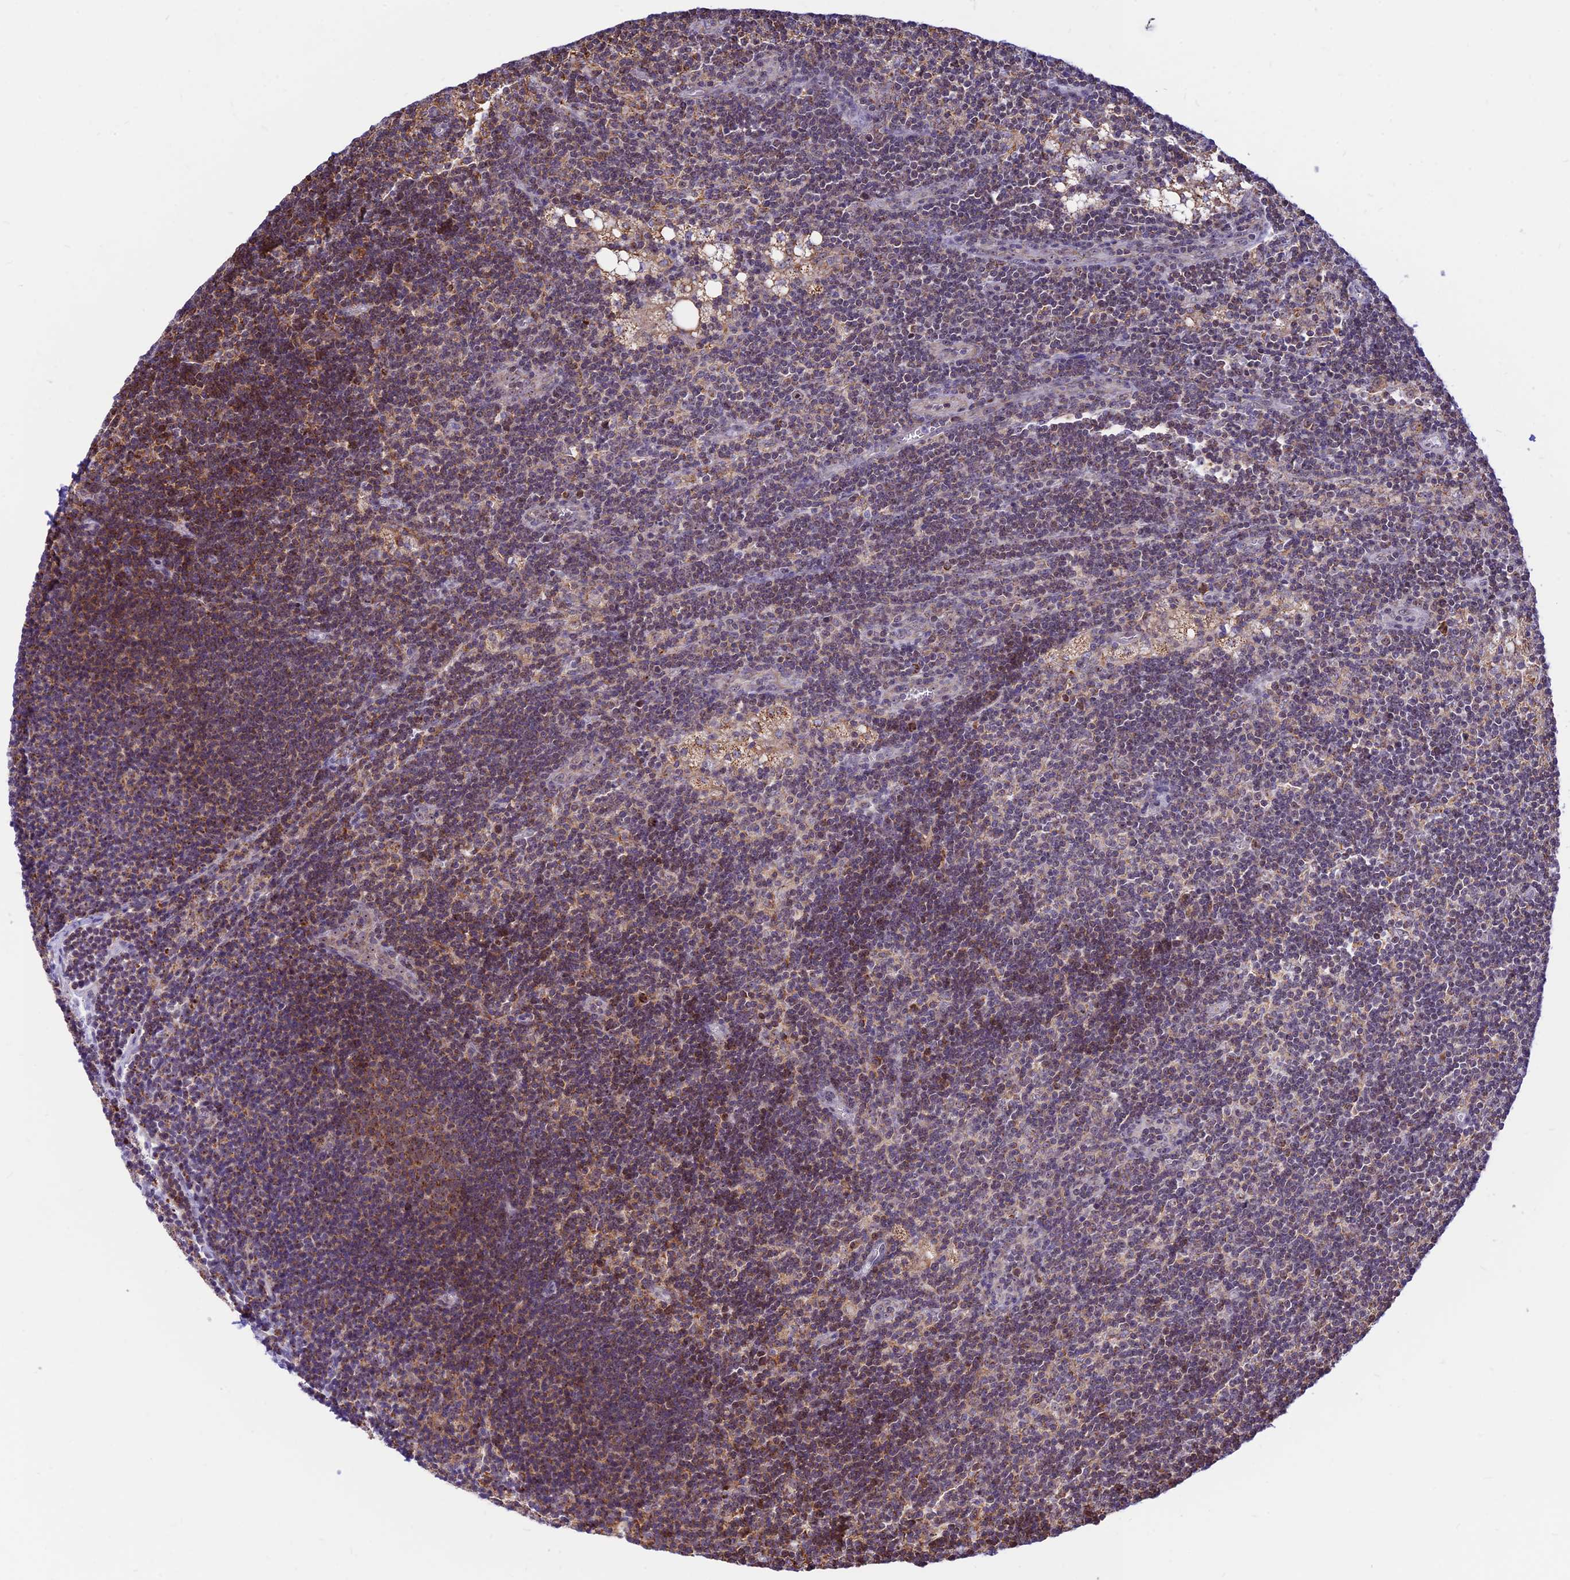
{"staining": {"intensity": "moderate", "quantity": "25%-75%", "location": "cytoplasmic/membranous"}, "tissue": "lymph node", "cell_type": "Germinal center cells", "image_type": "normal", "snomed": [{"axis": "morphology", "description": "Normal tissue, NOS"}, {"axis": "topography", "description": "Lymph node"}], "caption": "A brown stain shows moderate cytoplasmic/membranous expression of a protein in germinal center cells of benign lymph node.", "gene": "POLR1G", "patient": {"sex": "male", "age": 24}}